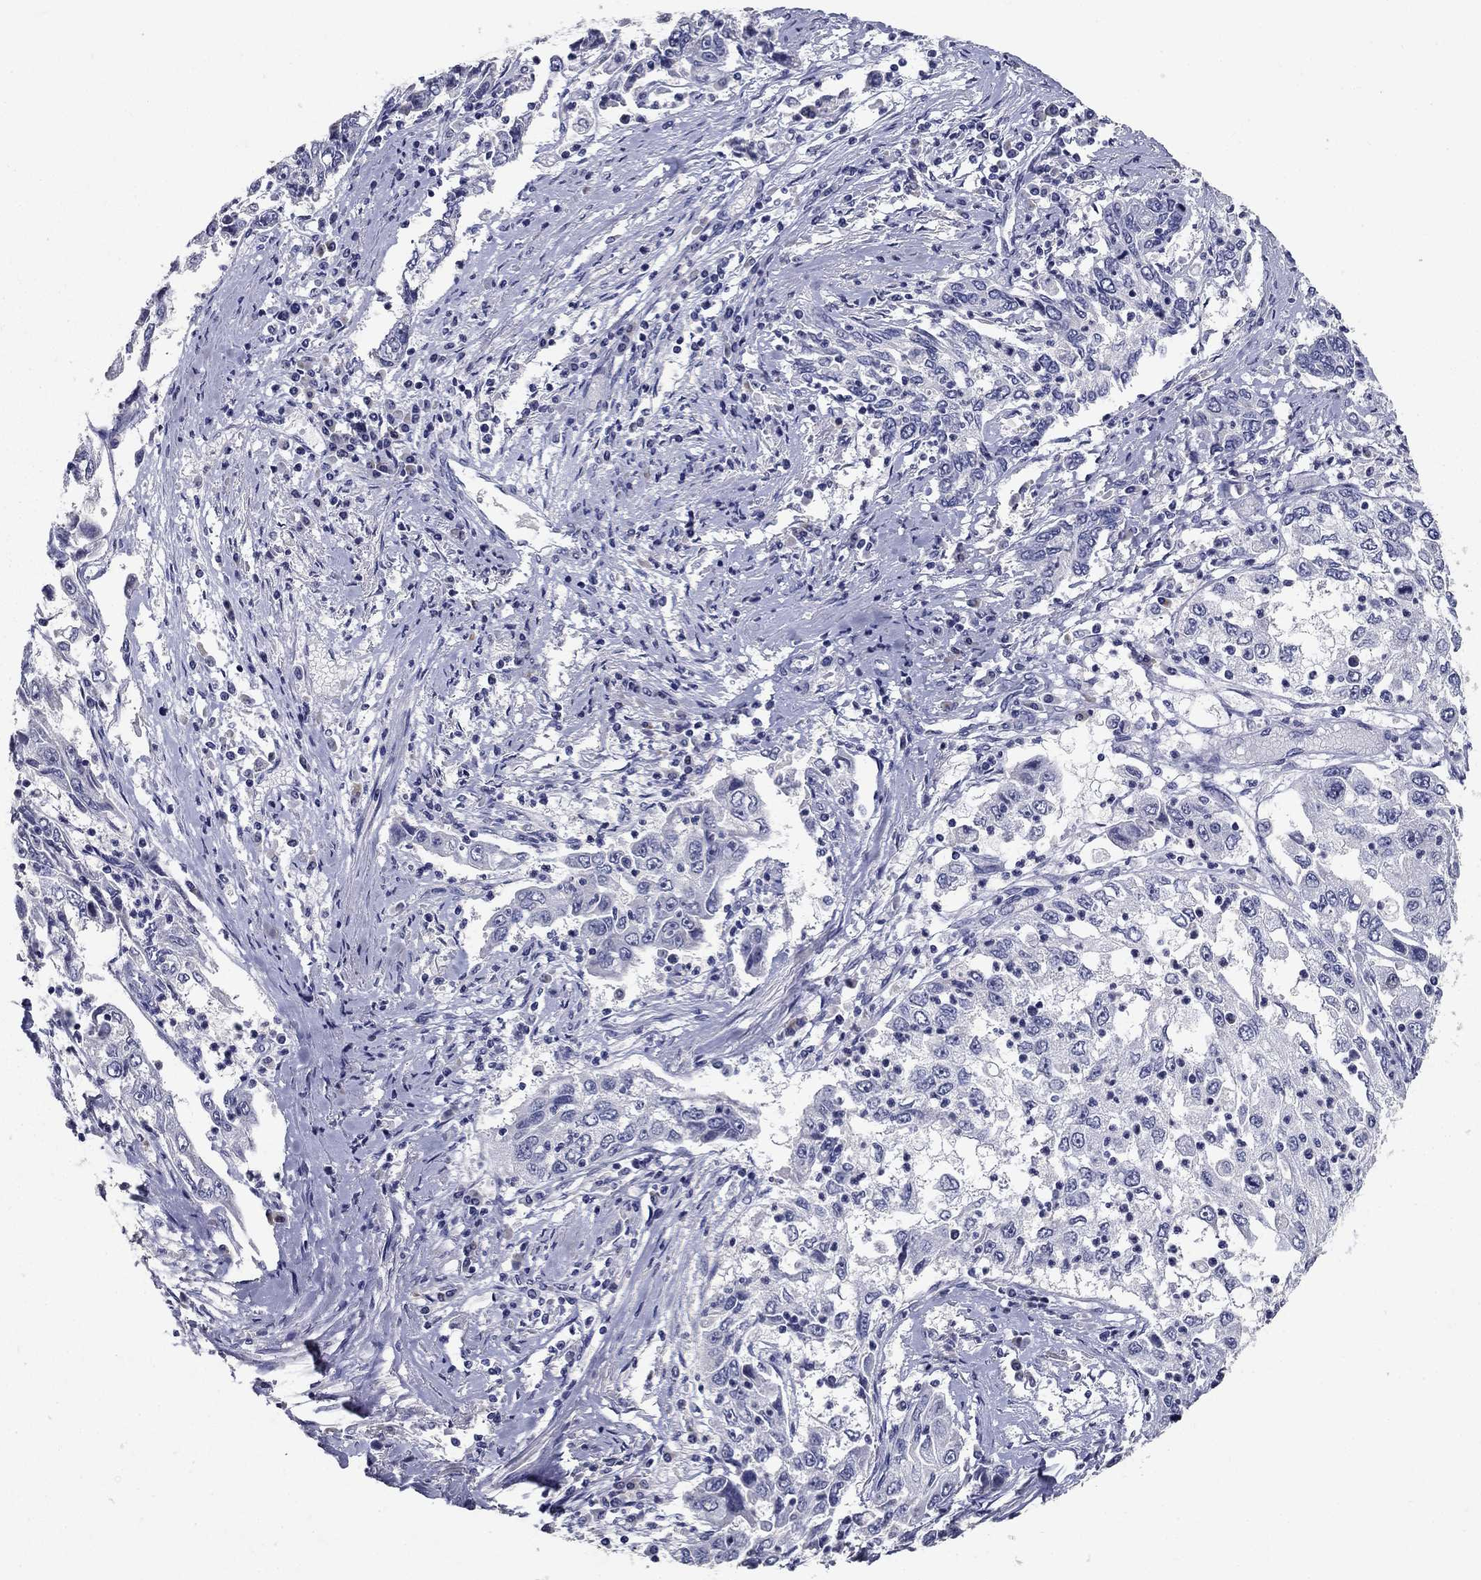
{"staining": {"intensity": "negative", "quantity": "none", "location": "none"}, "tissue": "cervical cancer", "cell_type": "Tumor cells", "image_type": "cancer", "snomed": [{"axis": "morphology", "description": "Squamous cell carcinoma, NOS"}, {"axis": "topography", "description": "Cervix"}], "caption": "IHC micrograph of neoplastic tissue: human cervical squamous cell carcinoma stained with DAB (3,3'-diaminobenzidine) demonstrates no significant protein expression in tumor cells.", "gene": "POMC", "patient": {"sex": "female", "age": 36}}